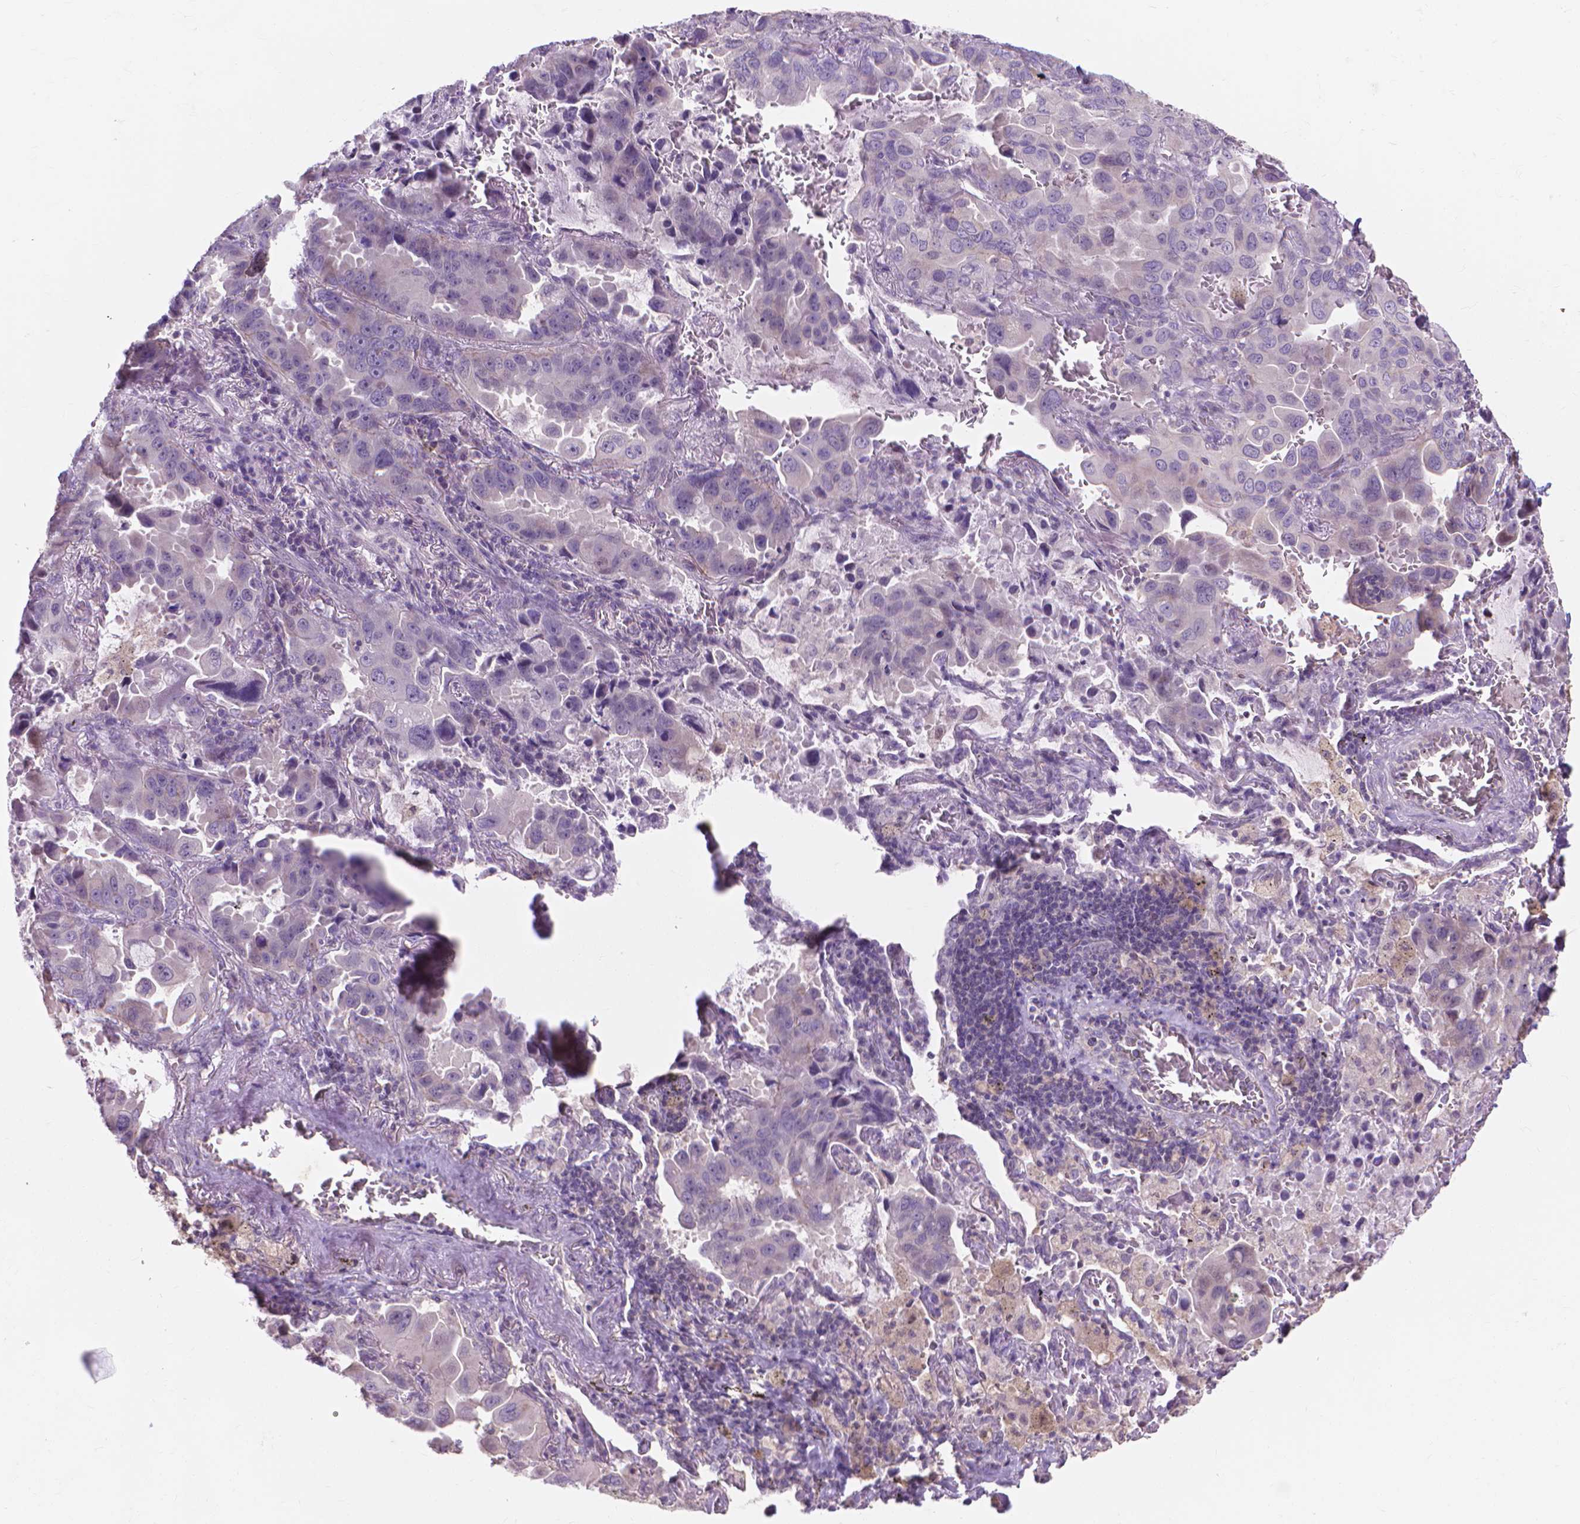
{"staining": {"intensity": "negative", "quantity": "none", "location": "none"}, "tissue": "lung cancer", "cell_type": "Tumor cells", "image_type": "cancer", "snomed": [{"axis": "morphology", "description": "Adenocarcinoma, NOS"}, {"axis": "topography", "description": "Lung"}], "caption": "High magnification brightfield microscopy of lung cancer (adenocarcinoma) stained with DAB (3,3'-diaminobenzidine) (brown) and counterstained with hematoxylin (blue): tumor cells show no significant expression.", "gene": "PRDM13", "patient": {"sex": "male", "age": 64}}